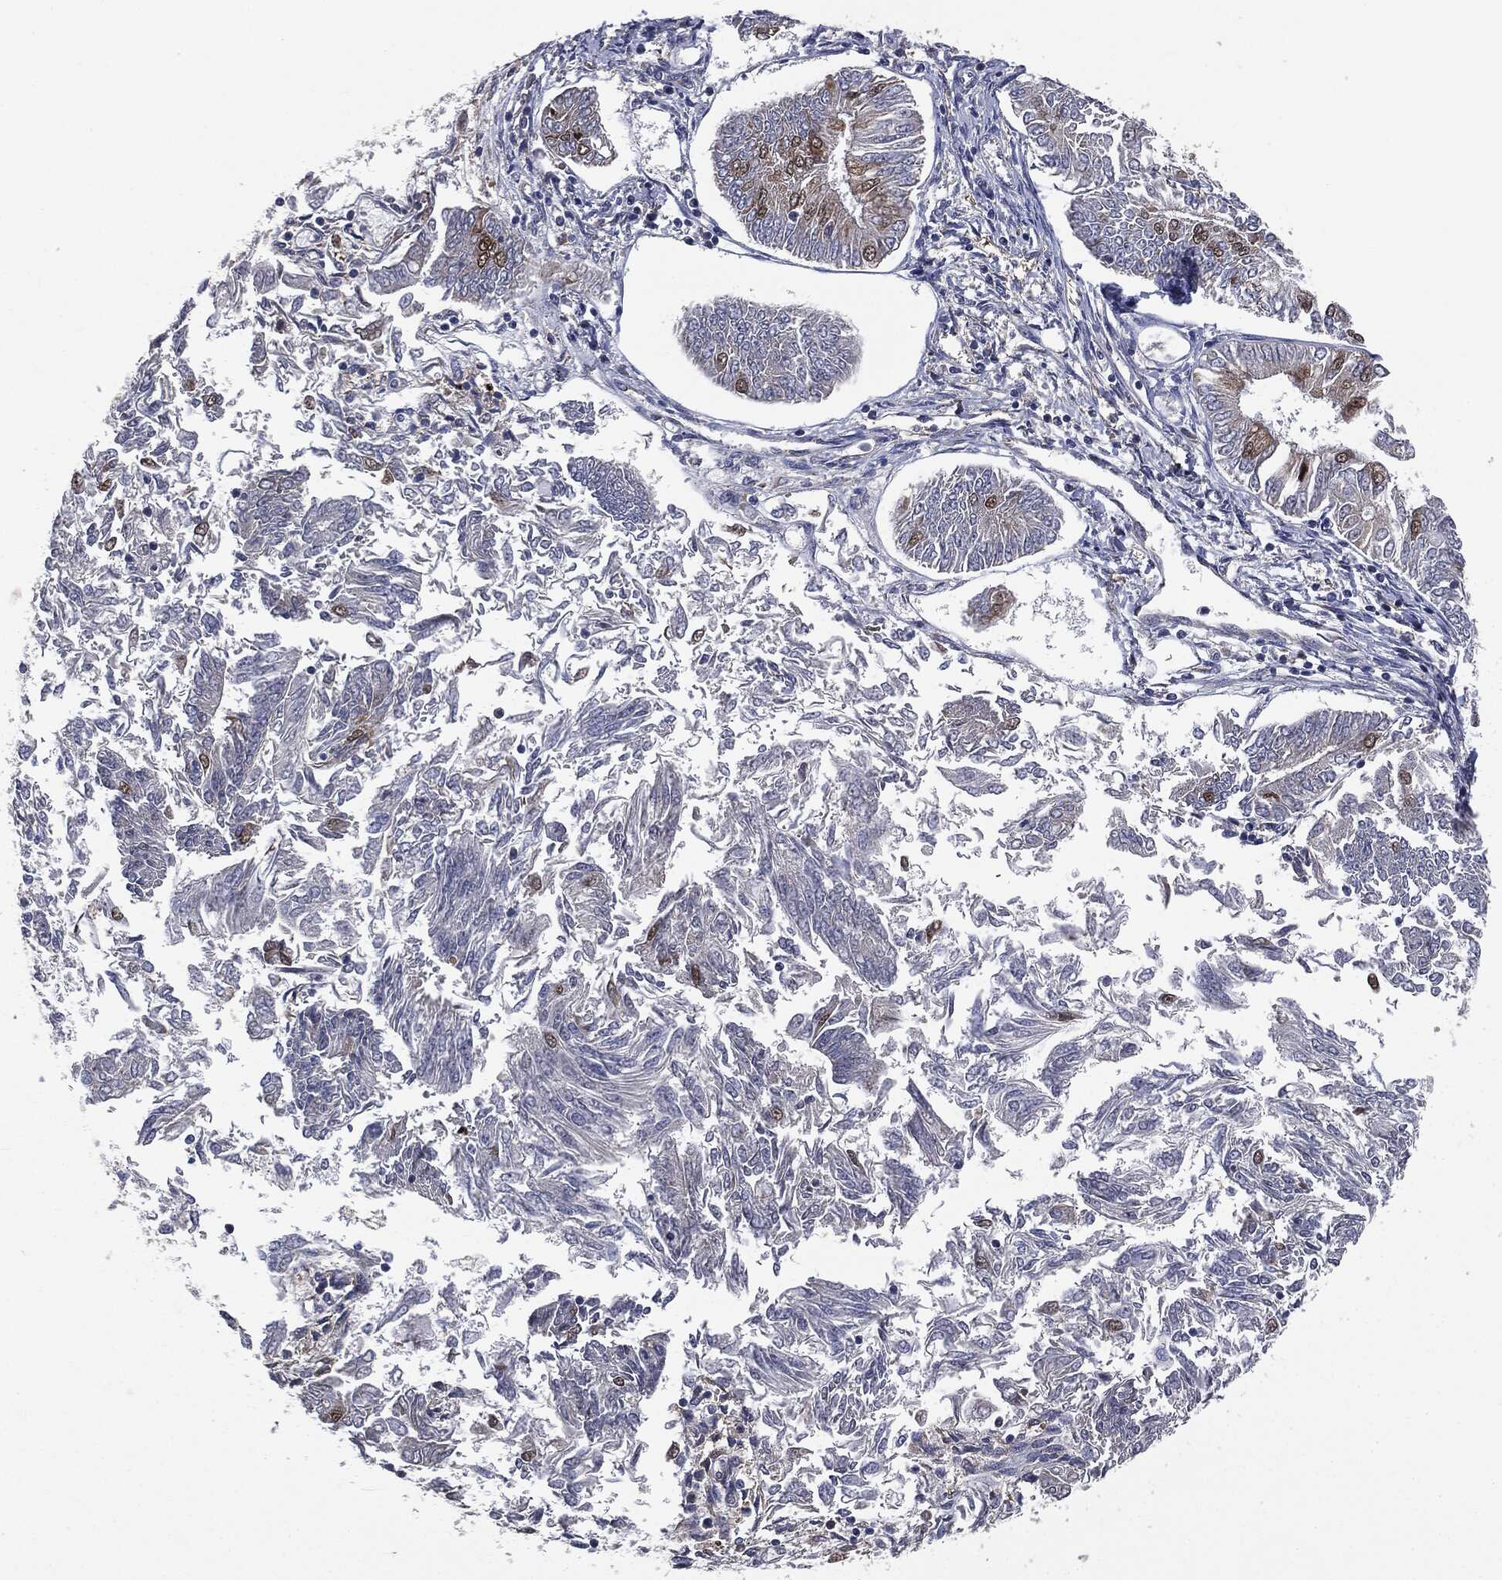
{"staining": {"intensity": "moderate", "quantity": "<25%", "location": "nuclear"}, "tissue": "endometrial cancer", "cell_type": "Tumor cells", "image_type": "cancer", "snomed": [{"axis": "morphology", "description": "Adenocarcinoma, NOS"}, {"axis": "topography", "description": "Endometrium"}], "caption": "The immunohistochemical stain shows moderate nuclear positivity in tumor cells of endometrial cancer (adenocarcinoma) tissue. (Stains: DAB in brown, nuclei in blue, Microscopy: brightfield microscopy at high magnification).", "gene": "TRMT1L", "patient": {"sex": "female", "age": 58}}